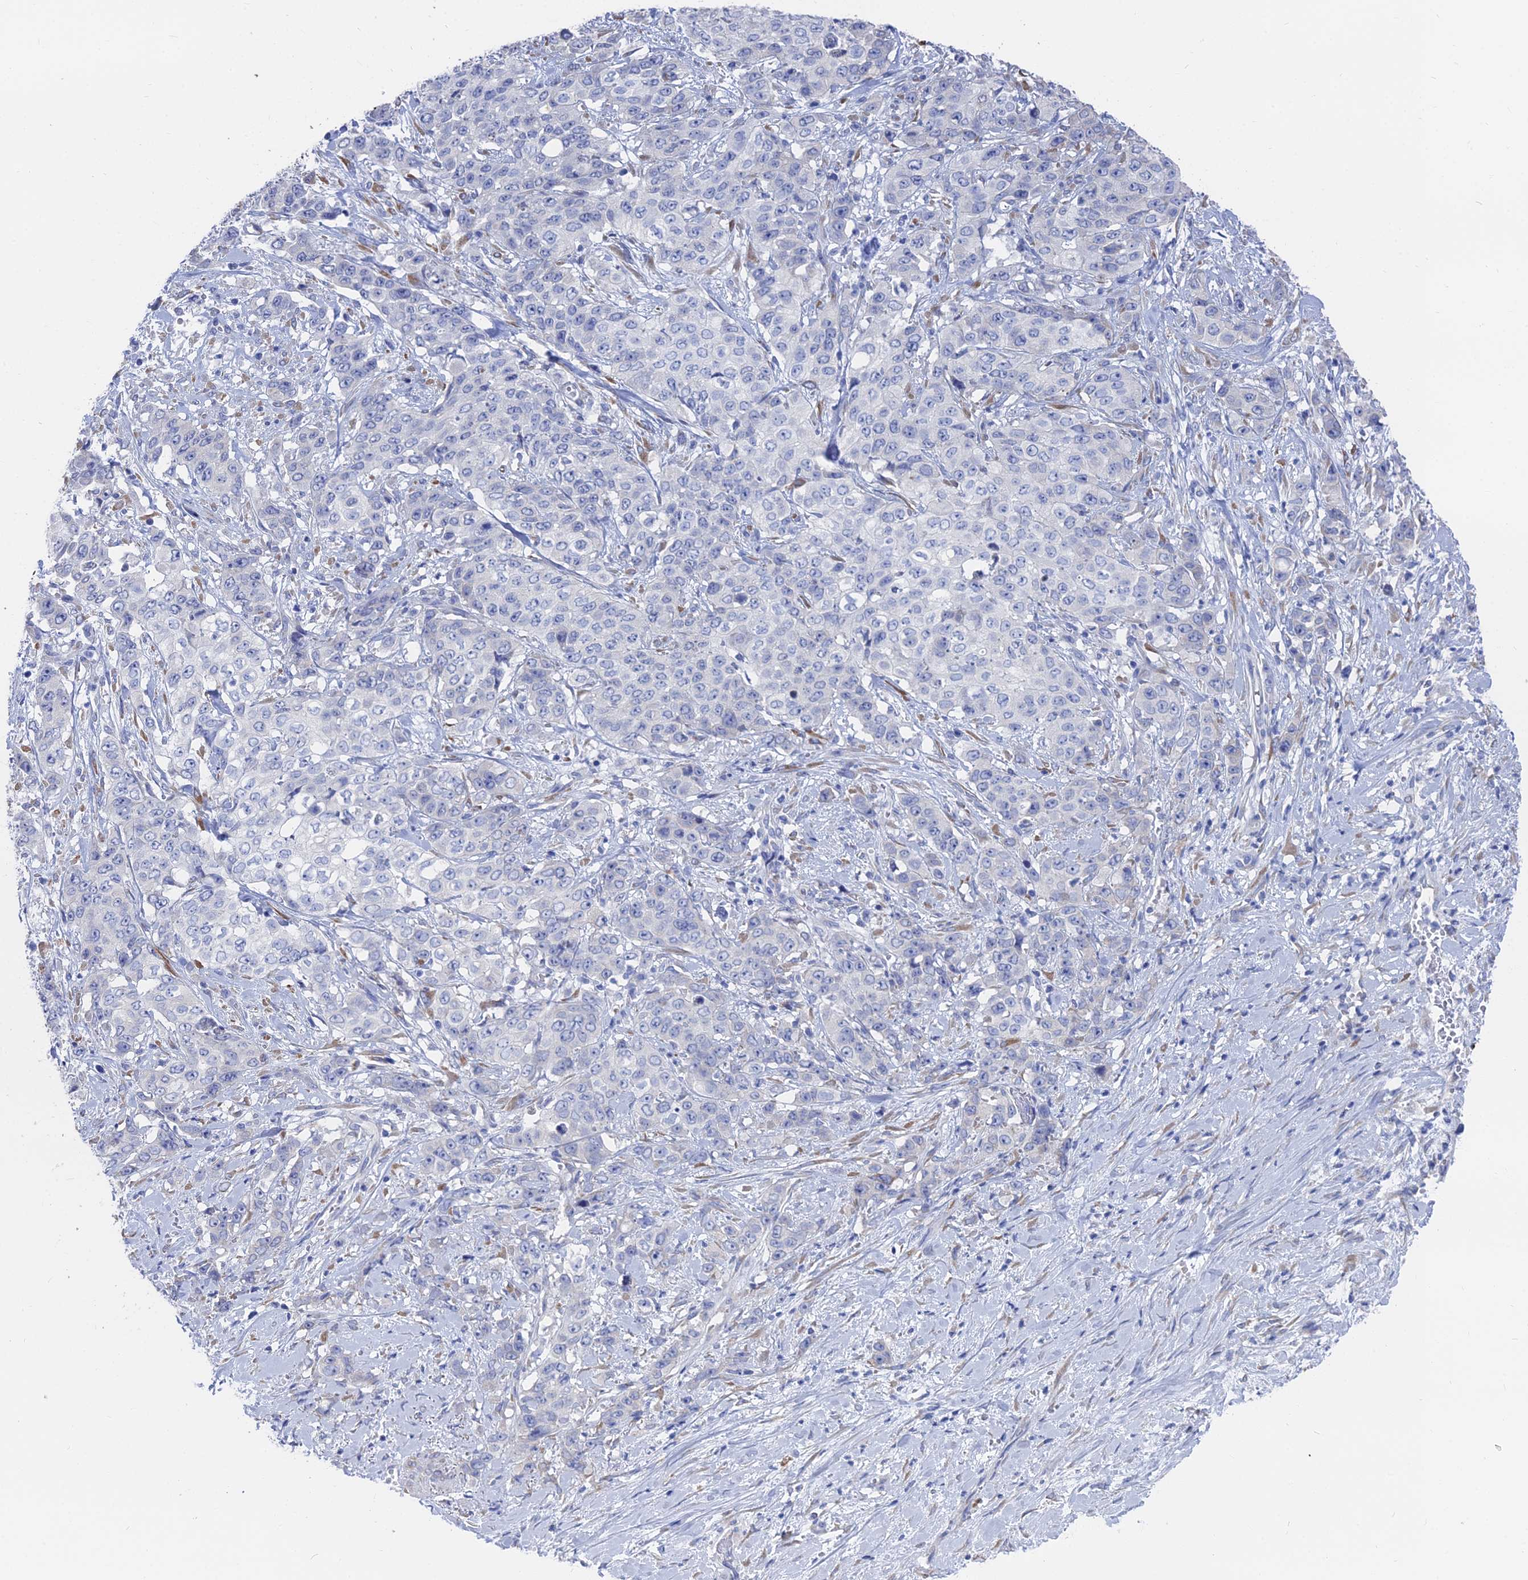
{"staining": {"intensity": "negative", "quantity": "none", "location": "none"}, "tissue": "stomach cancer", "cell_type": "Tumor cells", "image_type": "cancer", "snomed": [{"axis": "morphology", "description": "Adenocarcinoma, NOS"}, {"axis": "topography", "description": "Stomach, upper"}], "caption": "IHC image of neoplastic tissue: stomach cancer (adenocarcinoma) stained with DAB (3,3'-diaminobenzidine) shows no significant protein positivity in tumor cells.", "gene": "TNNT3", "patient": {"sex": "male", "age": 62}}